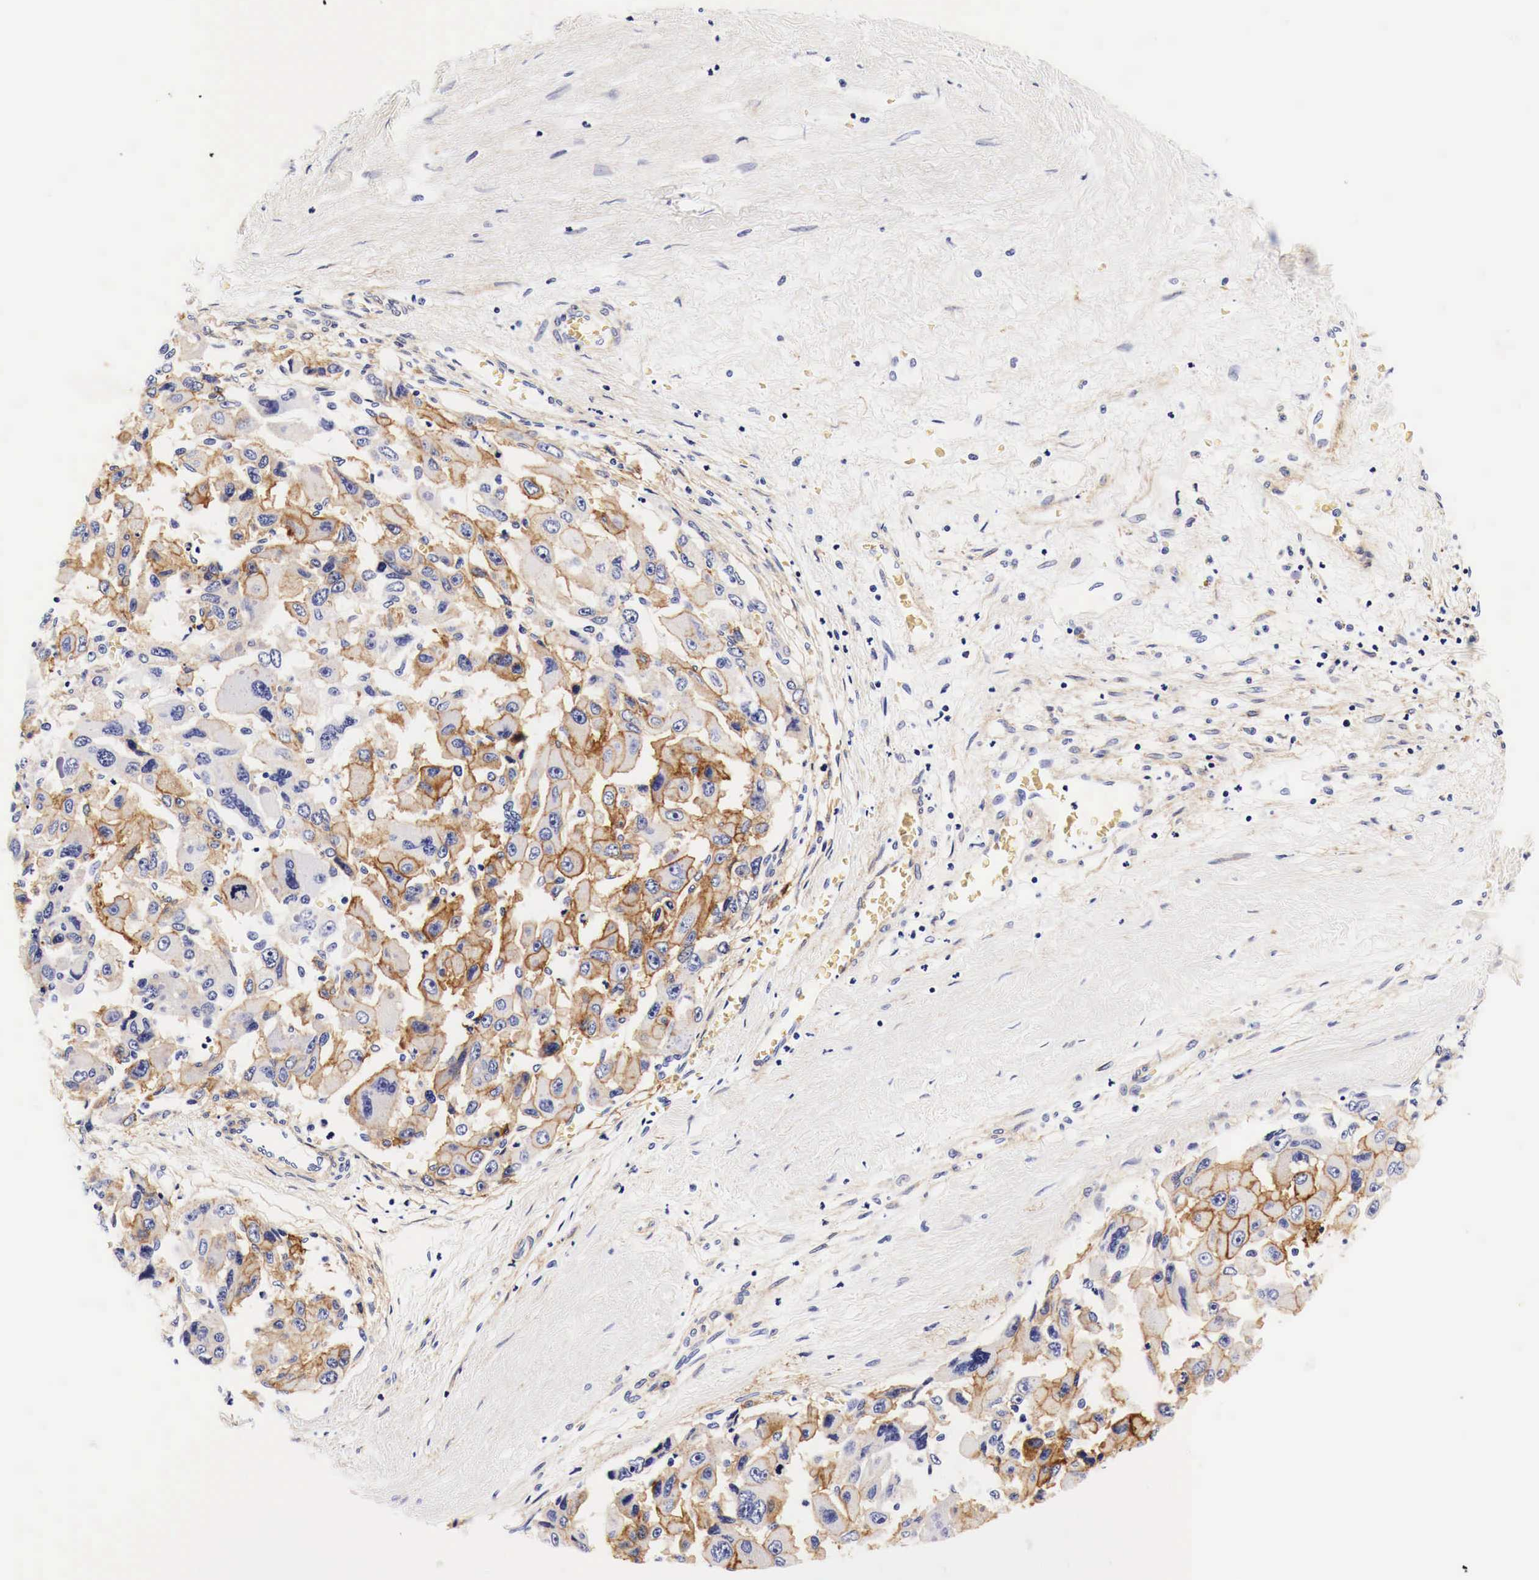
{"staining": {"intensity": "strong", "quantity": ">75%", "location": "cytoplasmic/membranous"}, "tissue": "liver cancer", "cell_type": "Tumor cells", "image_type": "cancer", "snomed": [{"axis": "morphology", "description": "Carcinoma, Hepatocellular, NOS"}, {"axis": "topography", "description": "Liver"}], "caption": "Immunohistochemical staining of human liver cancer (hepatocellular carcinoma) exhibits high levels of strong cytoplasmic/membranous expression in about >75% of tumor cells.", "gene": "EGFR", "patient": {"sex": "male", "age": 64}}